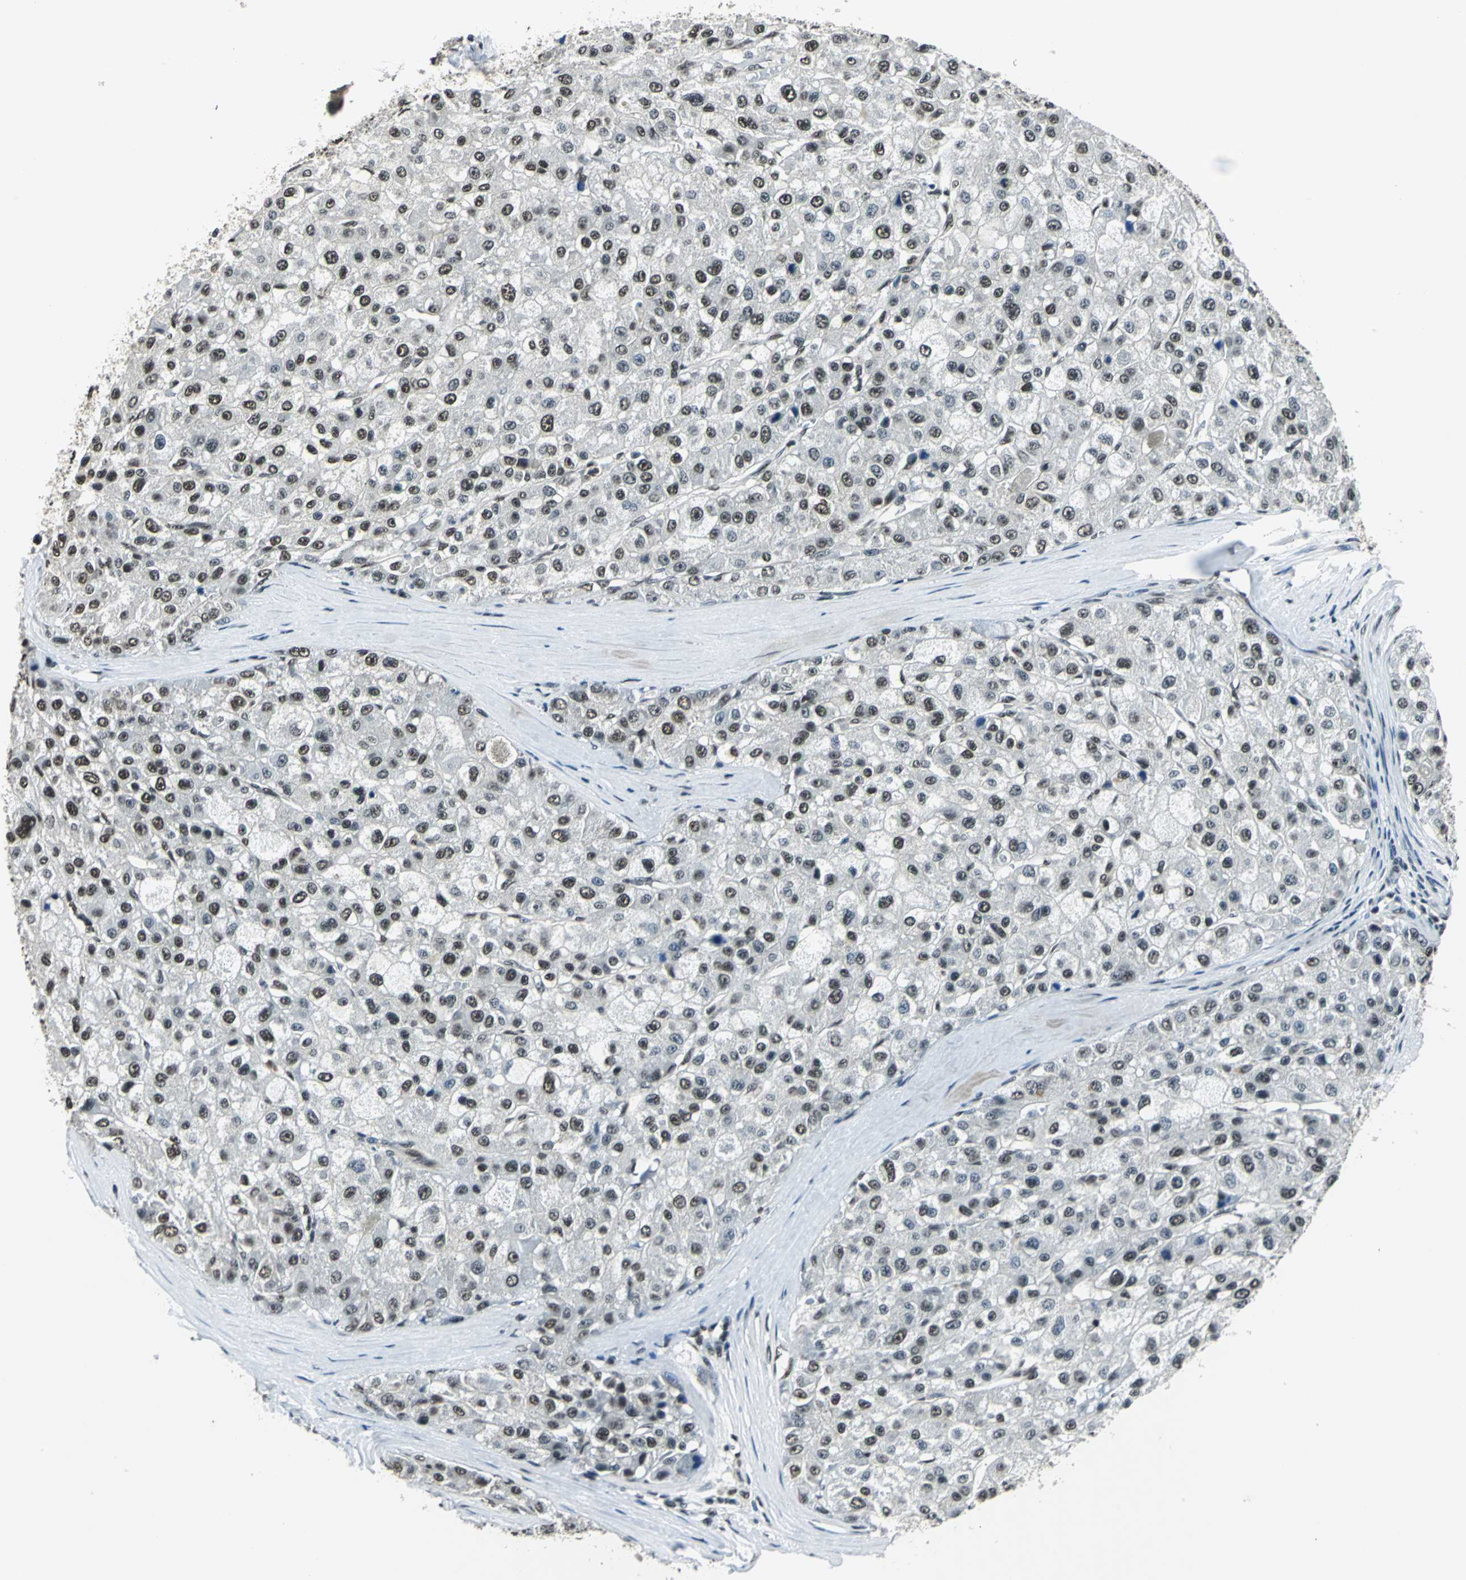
{"staining": {"intensity": "moderate", "quantity": ">75%", "location": "cytoplasmic/membranous,nuclear"}, "tissue": "liver cancer", "cell_type": "Tumor cells", "image_type": "cancer", "snomed": [{"axis": "morphology", "description": "Carcinoma, Hepatocellular, NOS"}, {"axis": "topography", "description": "Liver"}], "caption": "Immunohistochemical staining of human liver cancer shows medium levels of moderate cytoplasmic/membranous and nuclear positivity in approximately >75% of tumor cells.", "gene": "RBM14", "patient": {"sex": "male", "age": 80}}